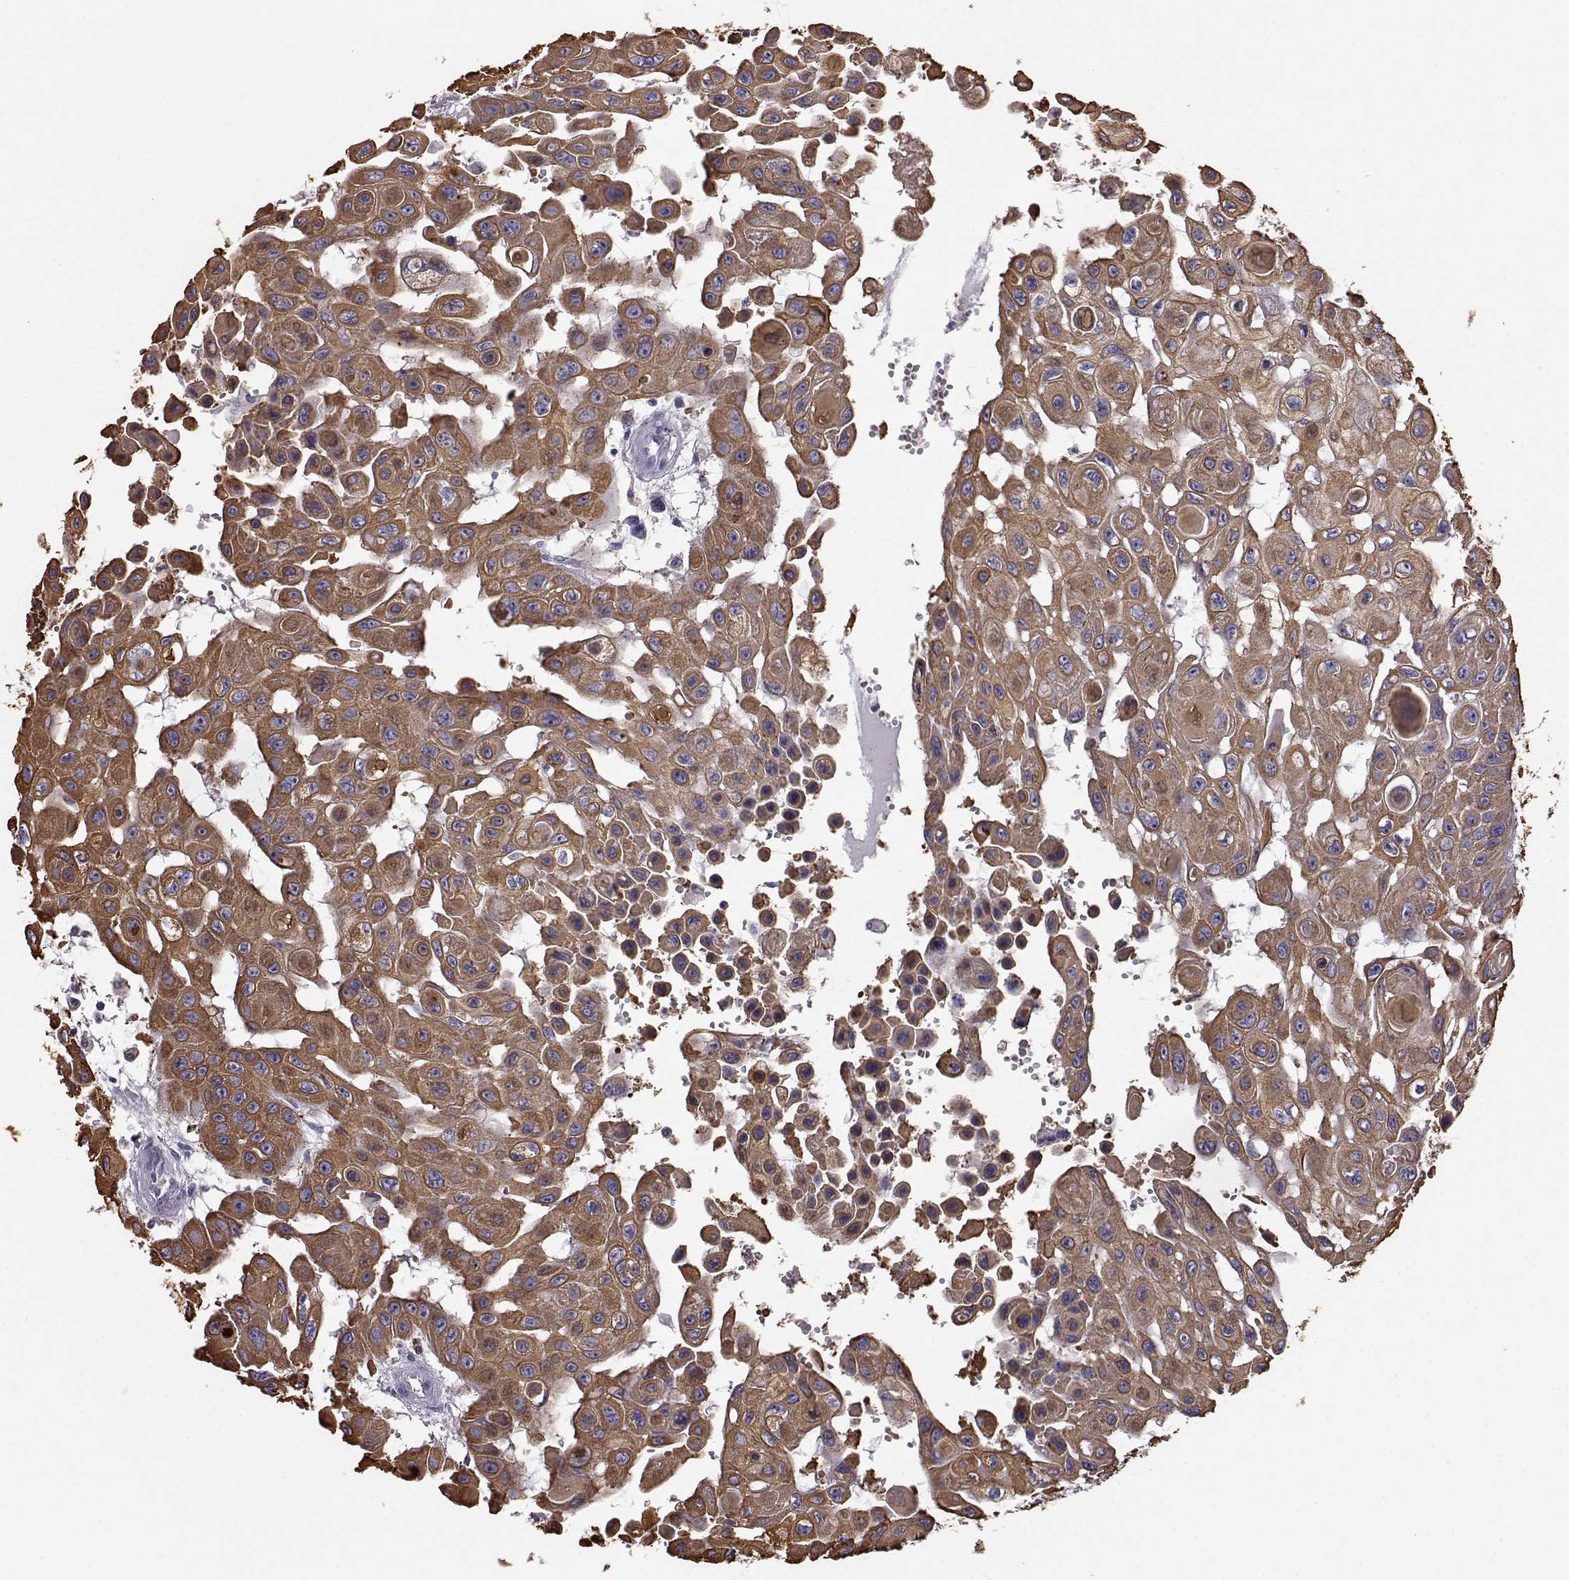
{"staining": {"intensity": "moderate", "quantity": "25%-75%", "location": "cytoplasmic/membranous"}, "tissue": "head and neck cancer", "cell_type": "Tumor cells", "image_type": "cancer", "snomed": [{"axis": "morphology", "description": "Adenocarcinoma, NOS"}, {"axis": "topography", "description": "Head-Neck"}], "caption": "Immunohistochemical staining of head and neck cancer (adenocarcinoma) demonstrates moderate cytoplasmic/membranous protein positivity in about 25%-75% of tumor cells. (DAB IHC with brightfield microscopy, high magnification).", "gene": "AKR1B1", "patient": {"sex": "male", "age": 73}}